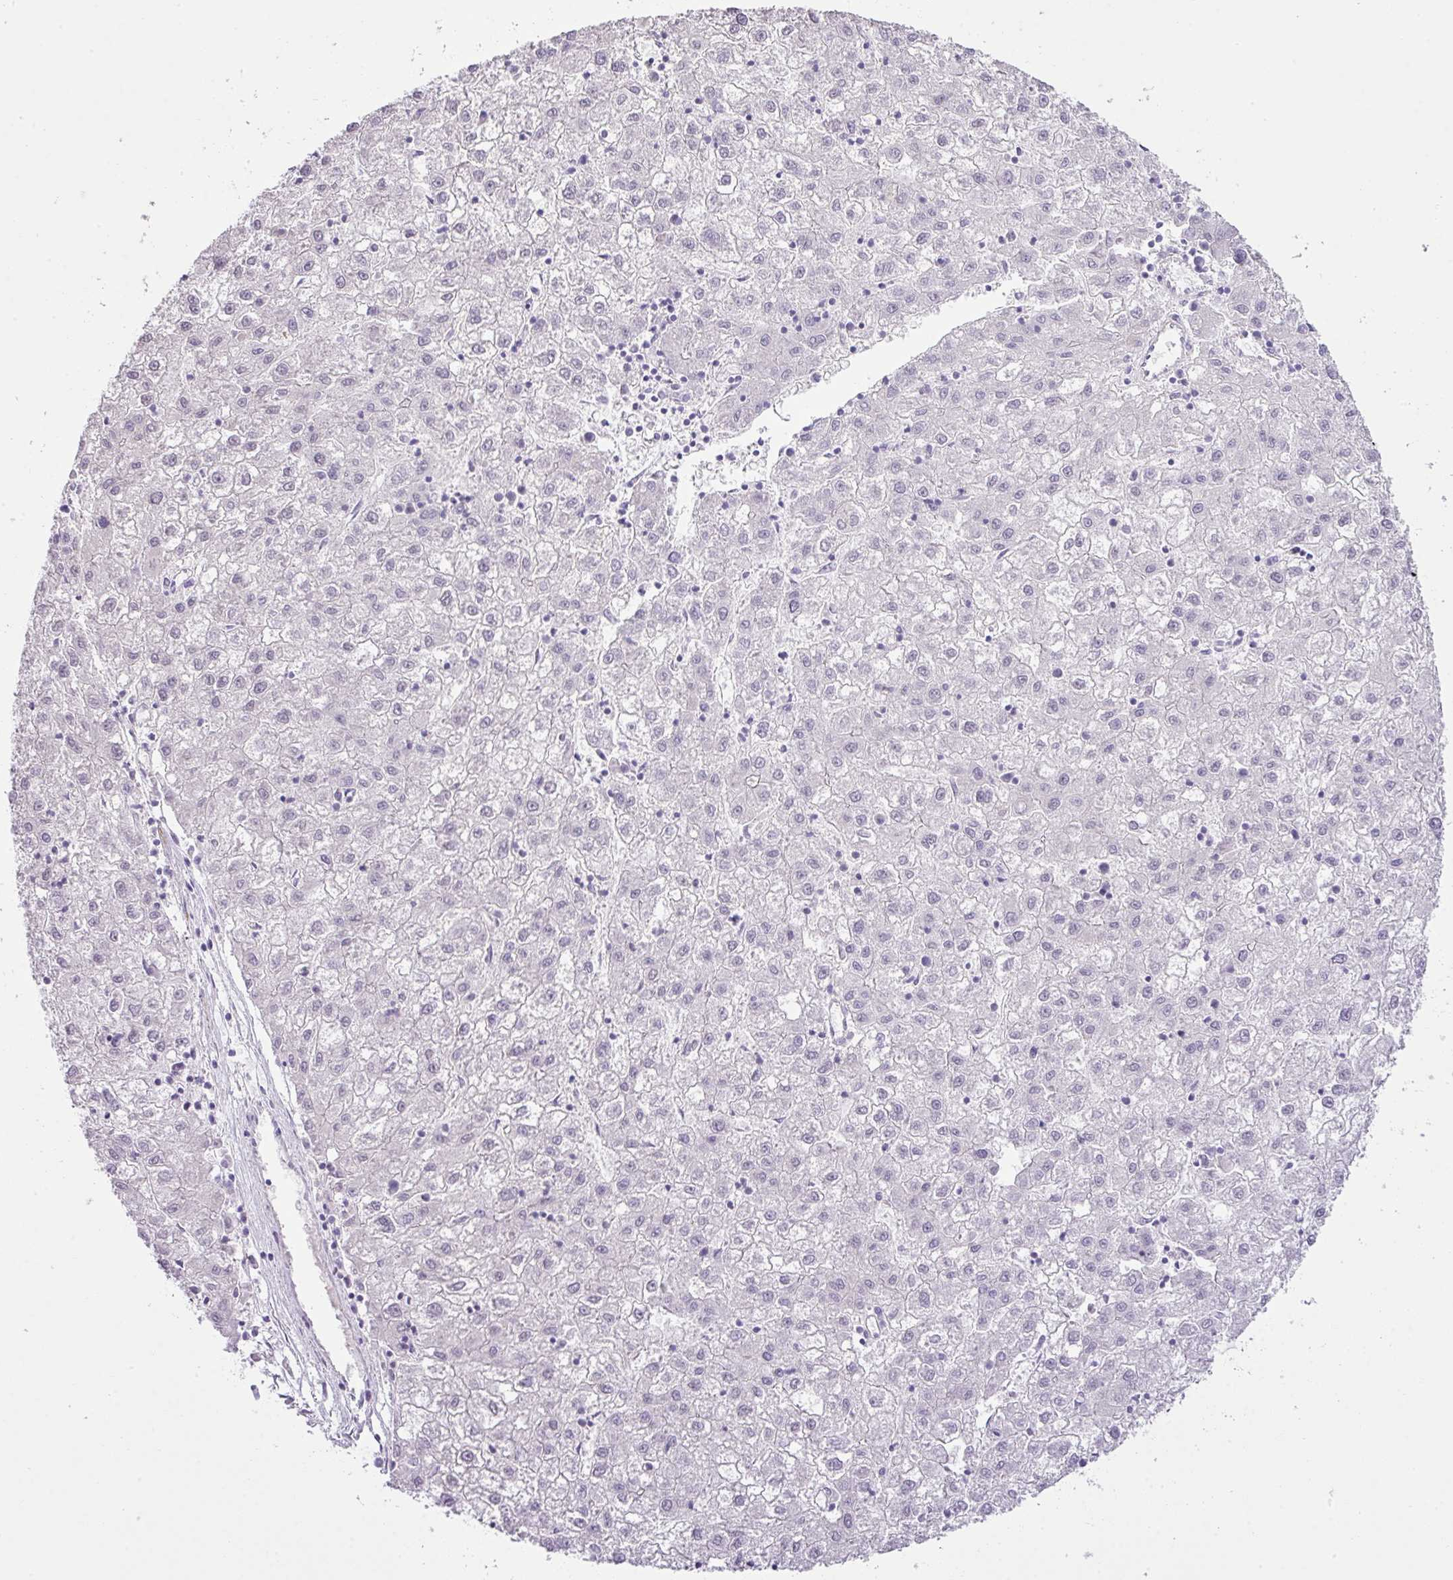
{"staining": {"intensity": "negative", "quantity": "none", "location": "none"}, "tissue": "liver cancer", "cell_type": "Tumor cells", "image_type": "cancer", "snomed": [{"axis": "morphology", "description": "Carcinoma, Hepatocellular, NOS"}, {"axis": "topography", "description": "Liver"}], "caption": "Human liver cancer stained for a protein using IHC shows no staining in tumor cells.", "gene": "DIP2A", "patient": {"sex": "male", "age": 72}}